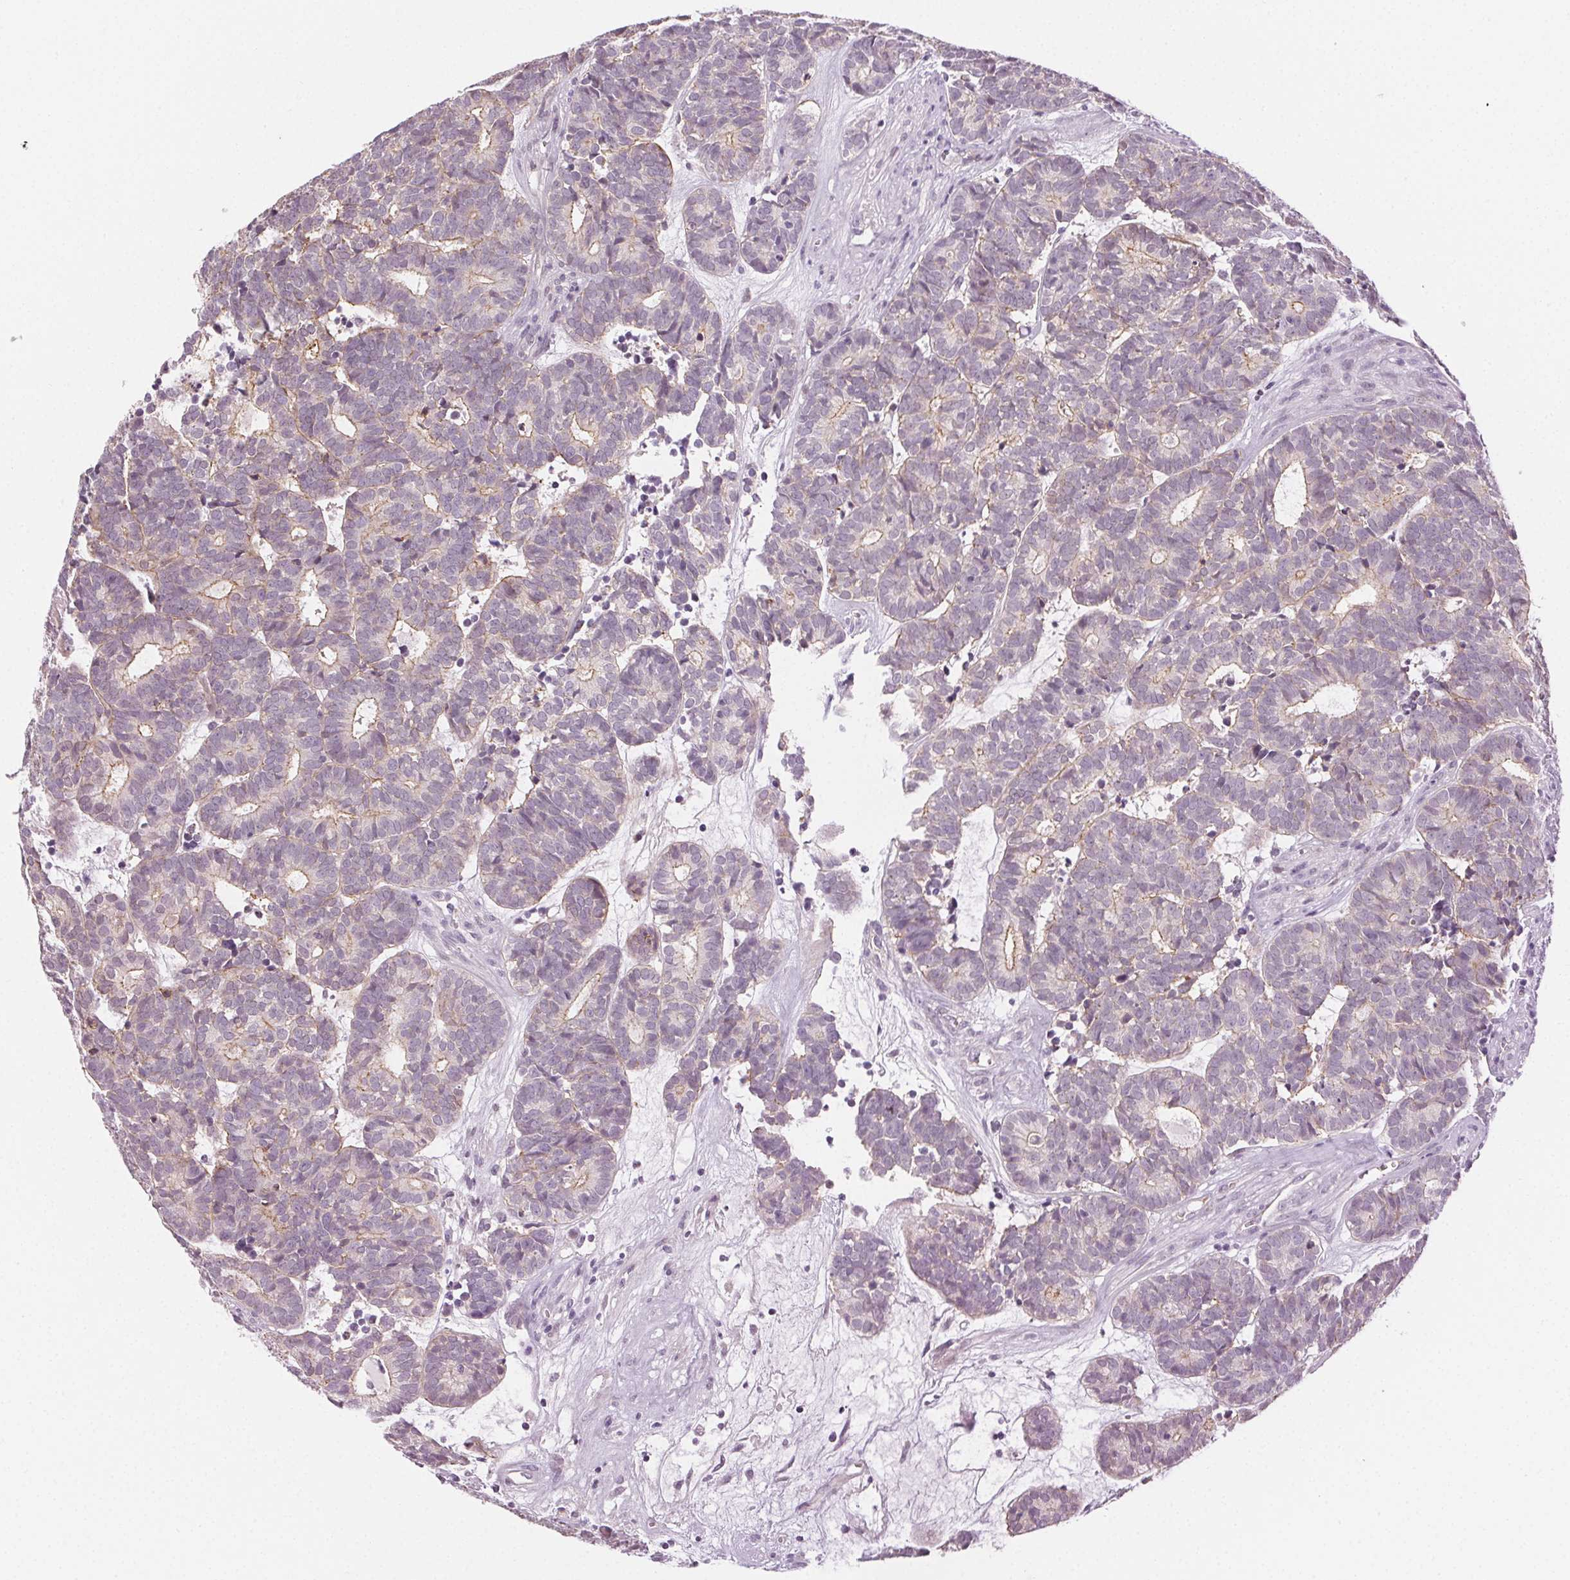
{"staining": {"intensity": "weak", "quantity": "<25%", "location": "cytoplasmic/membranous"}, "tissue": "head and neck cancer", "cell_type": "Tumor cells", "image_type": "cancer", "snomed": [{"axis": "morphology", "description": "Adenocarcinoma, NOS"}, {"axis": "topography", "description": "Head-Neck"}], "caption": "Image shows no significant protein positivity in tumor cells of head and neck cancer.", "gene": "AIF1L", "patient": {"sex": "female", "age": 81}}